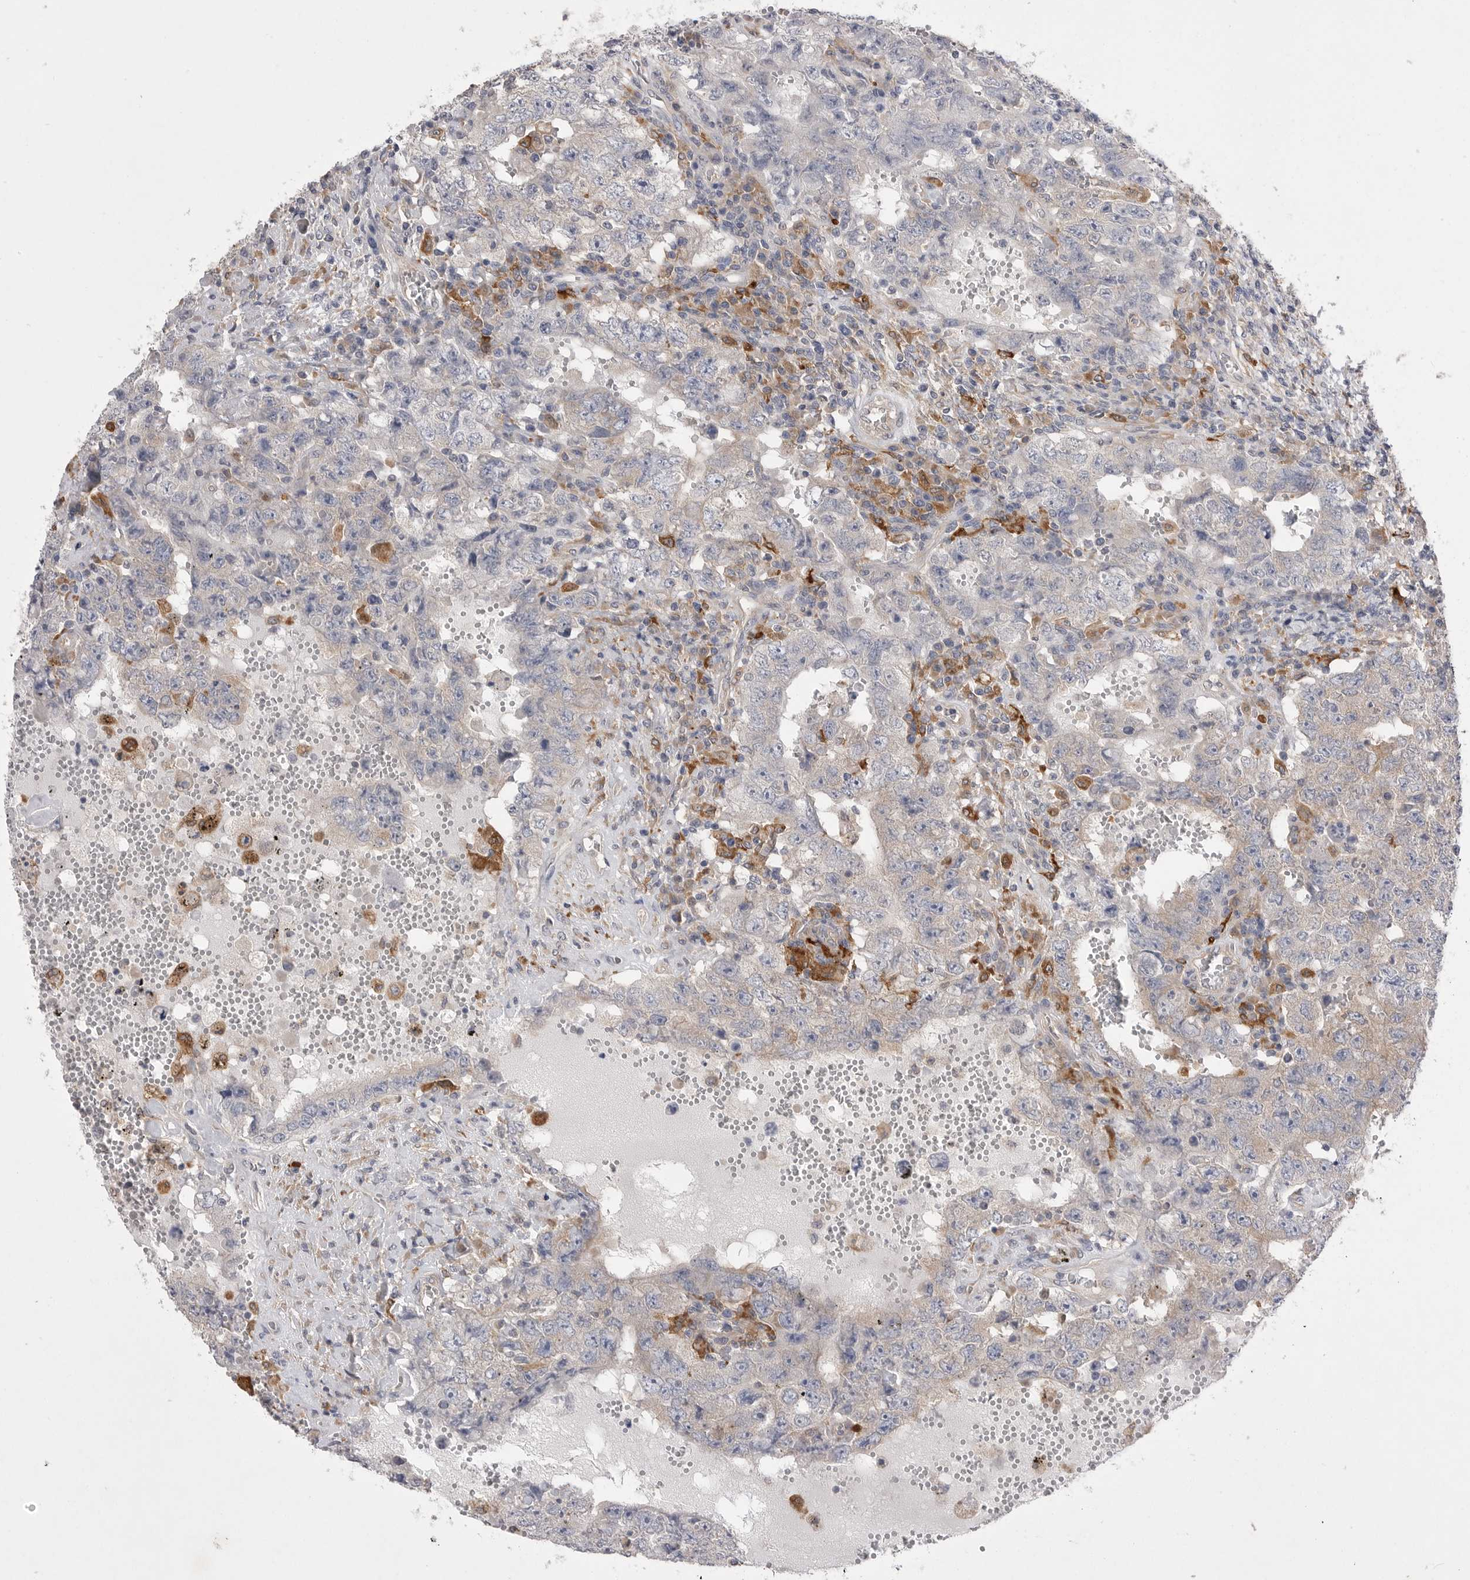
{"staining": {"intensity": "negative", "quantity": "none", "location": "none"}, "tissue": "testis cancer", "cell_type": "Tumor cells", "image_type": "cancer", "snomed": [{"axis": "morphology", "description": "Carcinoma, Embryonal, NOS"}, {"axis": "topography", "description": "Testis"}], "caption": "Image shows no protein expression in tumor cells of testis cancer (embryonal carcinoma) tissue.", "gene": "VAC14", "patient": {"sex": "male", "age": 26}}